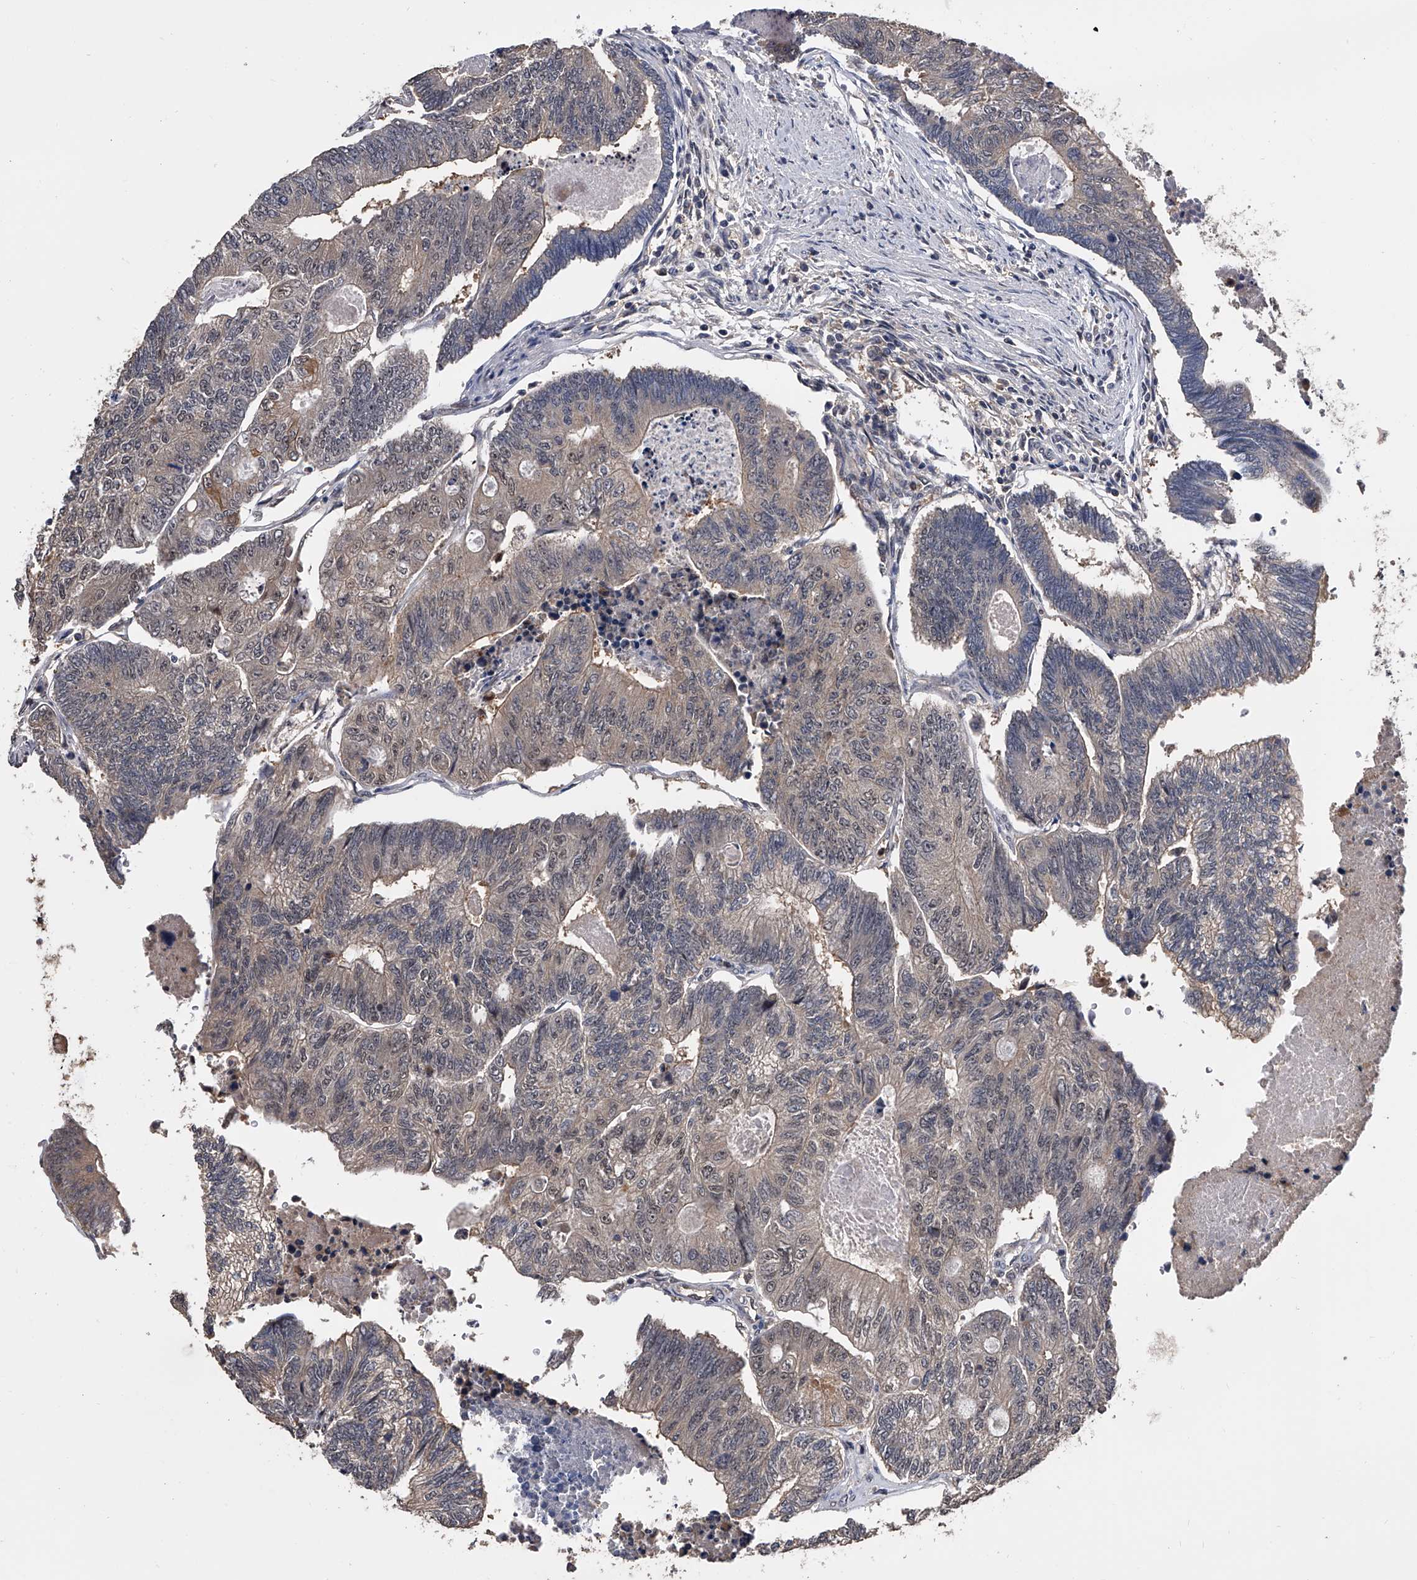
{"staining": {"intensity": "negative", "quantity": "none", "location": "none"}, "tissue": "colorectal cancer", "cell_type": "Tumor cells", "image_type": "cancer", "snomed": [{"axis": "morphology", "description": "Adenocarcinoma, NOS"}, {"axis": "topography", "description": "Colon"}], "caption": "Immunohistochemical staining of human colorectal cancer exhibits no significant expression in tumor cells. (Immunohistochemistry (ihc), brightfield microscopy, high magnification).", "gene": "EFCAB7", "patient": {"sex": "female", "age": 67}}